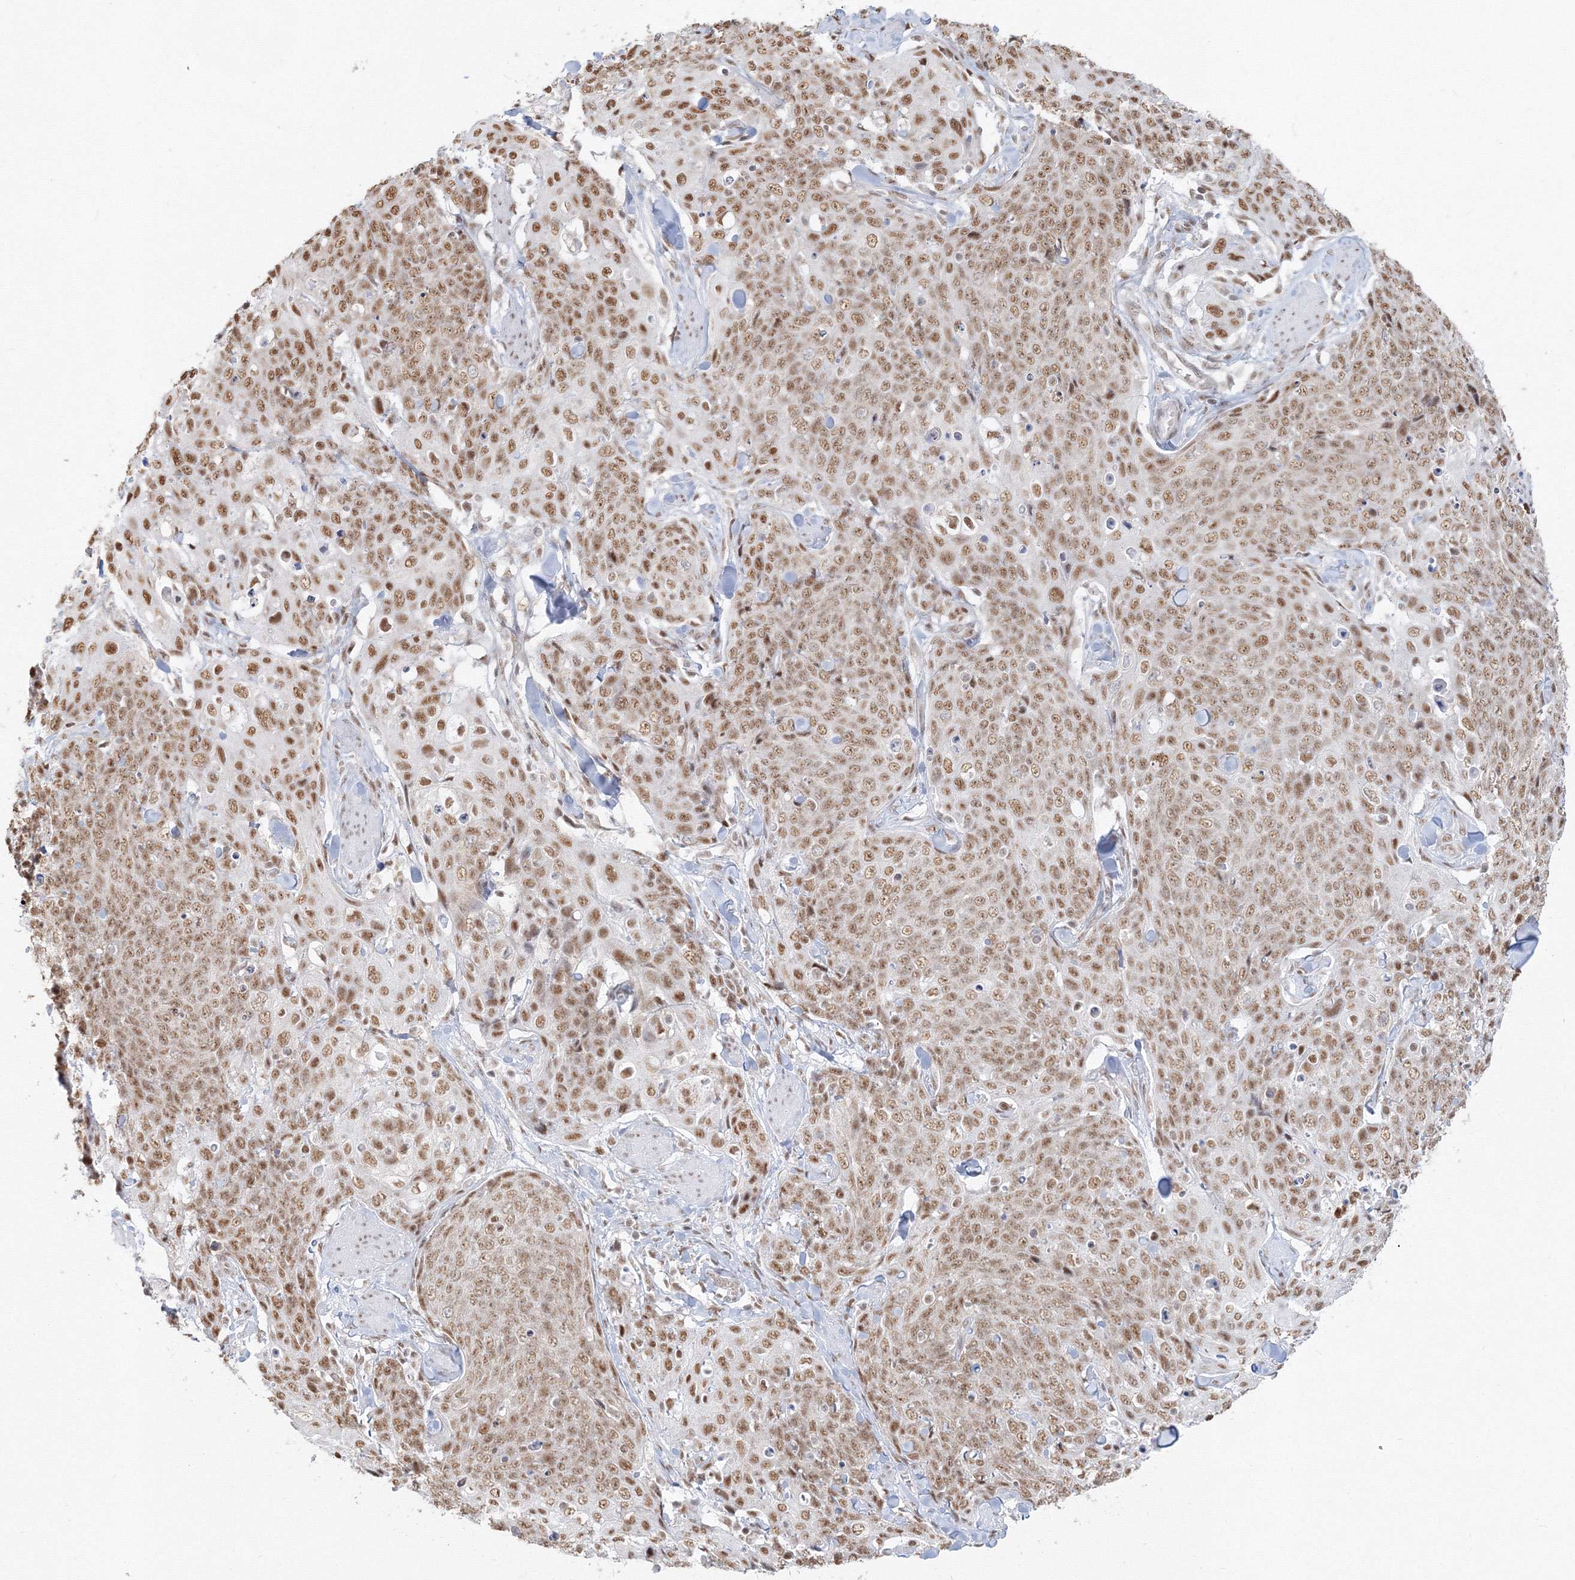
{"staining": {"intensity": "moderate", "quantity": ">75%", "location": "nuclear"}, "tissue": "skin cancer", "cell_type": "Tumor cells", "image_type": "cancer", "snomed": [{"axis": "morphology", "description": "Squamous cell carcinoma, NOS"}, {"axis": "topography", "description": "Skin"}, {"axis": "topography", "description": "Vulva"}], "caption": "Immunohistochemical staining of squamous cell carcinoma (skin) shows medium levels of moderate nuclear protein expression in approximately >75% of tumor cells.", "gene": "PPP4R2", "patient": {"sex": "female", "age": 85}}